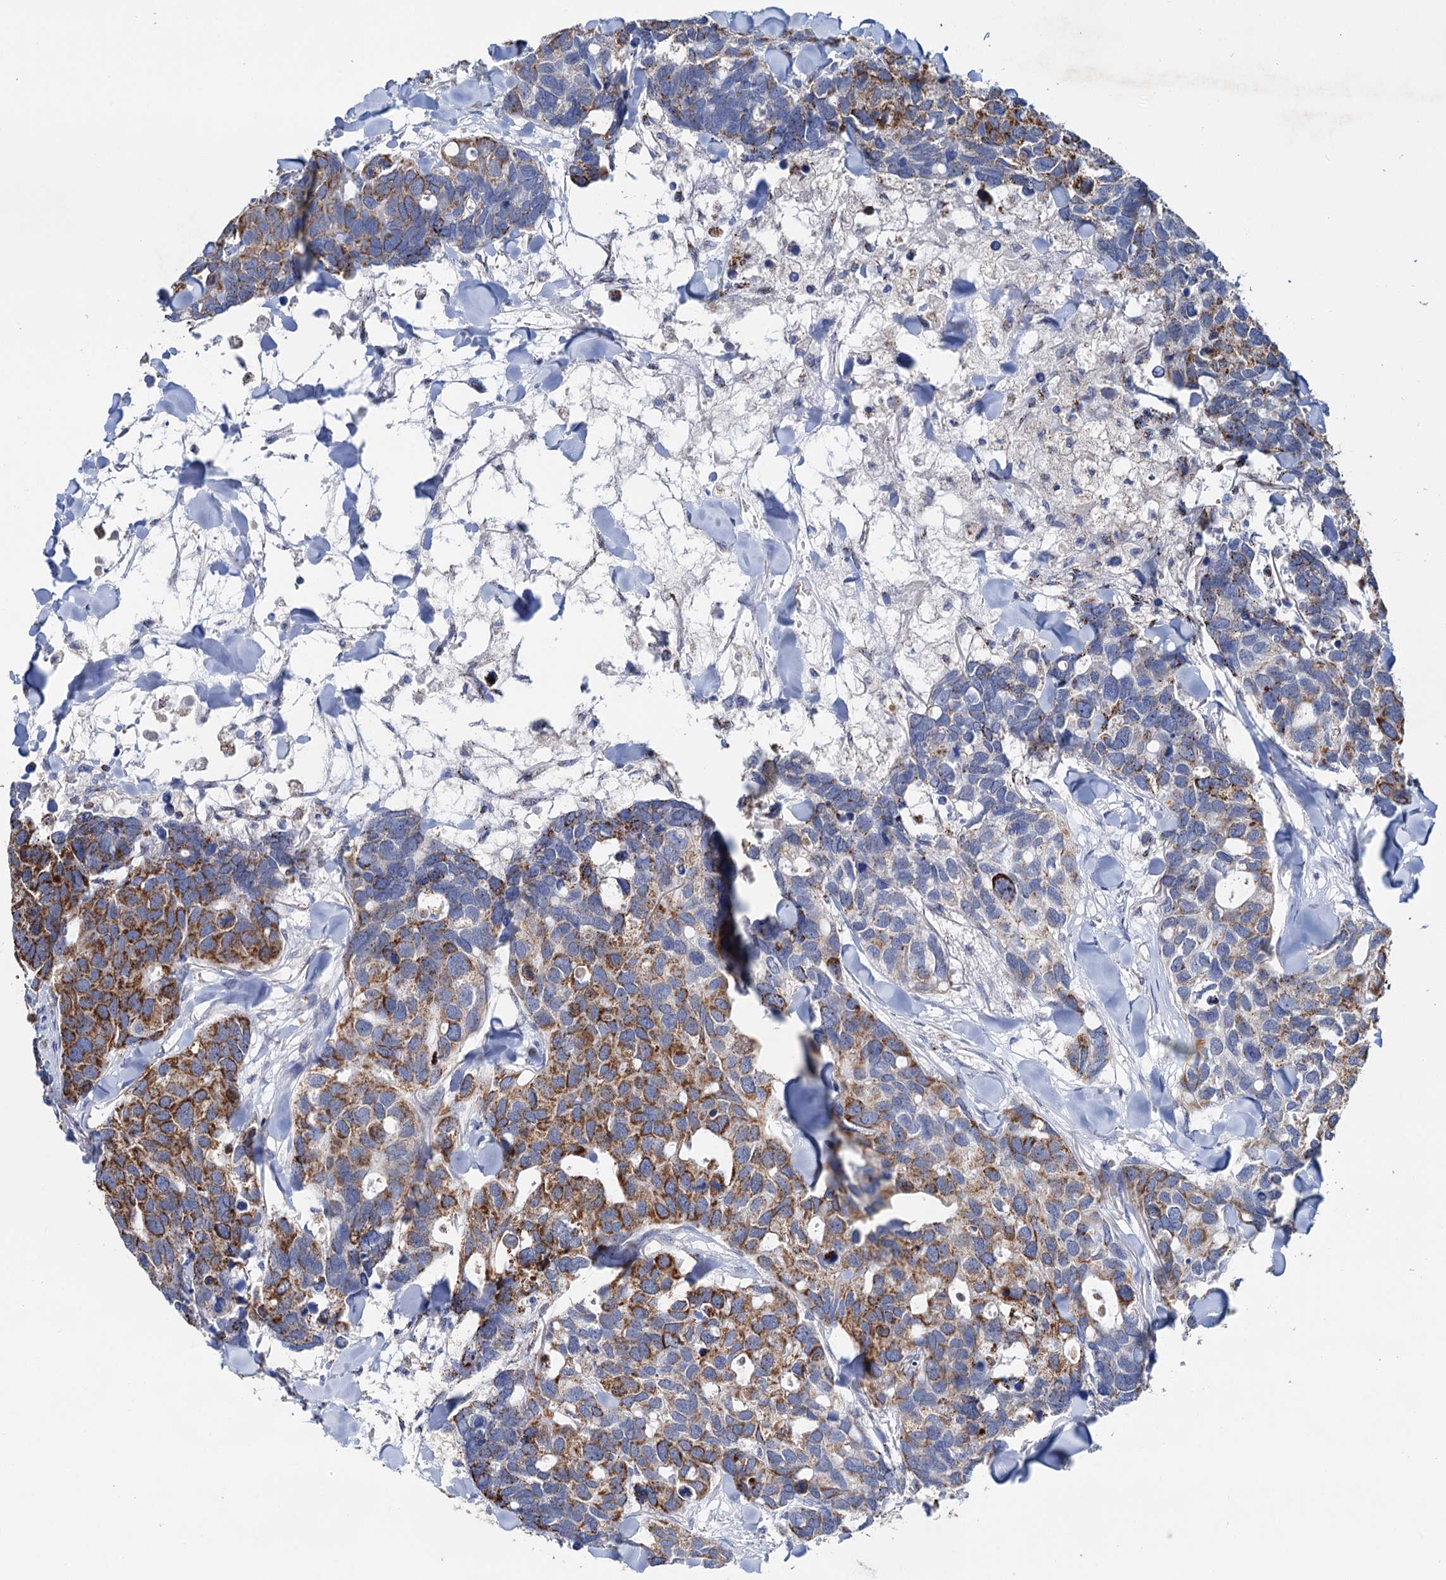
{"staining": {"intensity": "moderate", "quantity": ">75%", "location": "cytoplasmic/membranous"}, "tissue": "breast cancer", "cell_type": "Tumor cells", "image_type": "cancer", "snomed": [{"axis": "morphology", "description": "Duct carcinoma"}, {"axis": "topography", "description": "Breast"}], "caption": "This is a photomicrograph of immunohistochemistry staining of intraductal carcinoma (breast), which shows moderate positivity in the cytoplasmic/membranous of tumor cells.", "gene": "C2CD3", "patient": {"sex": "female", "age": 83}}